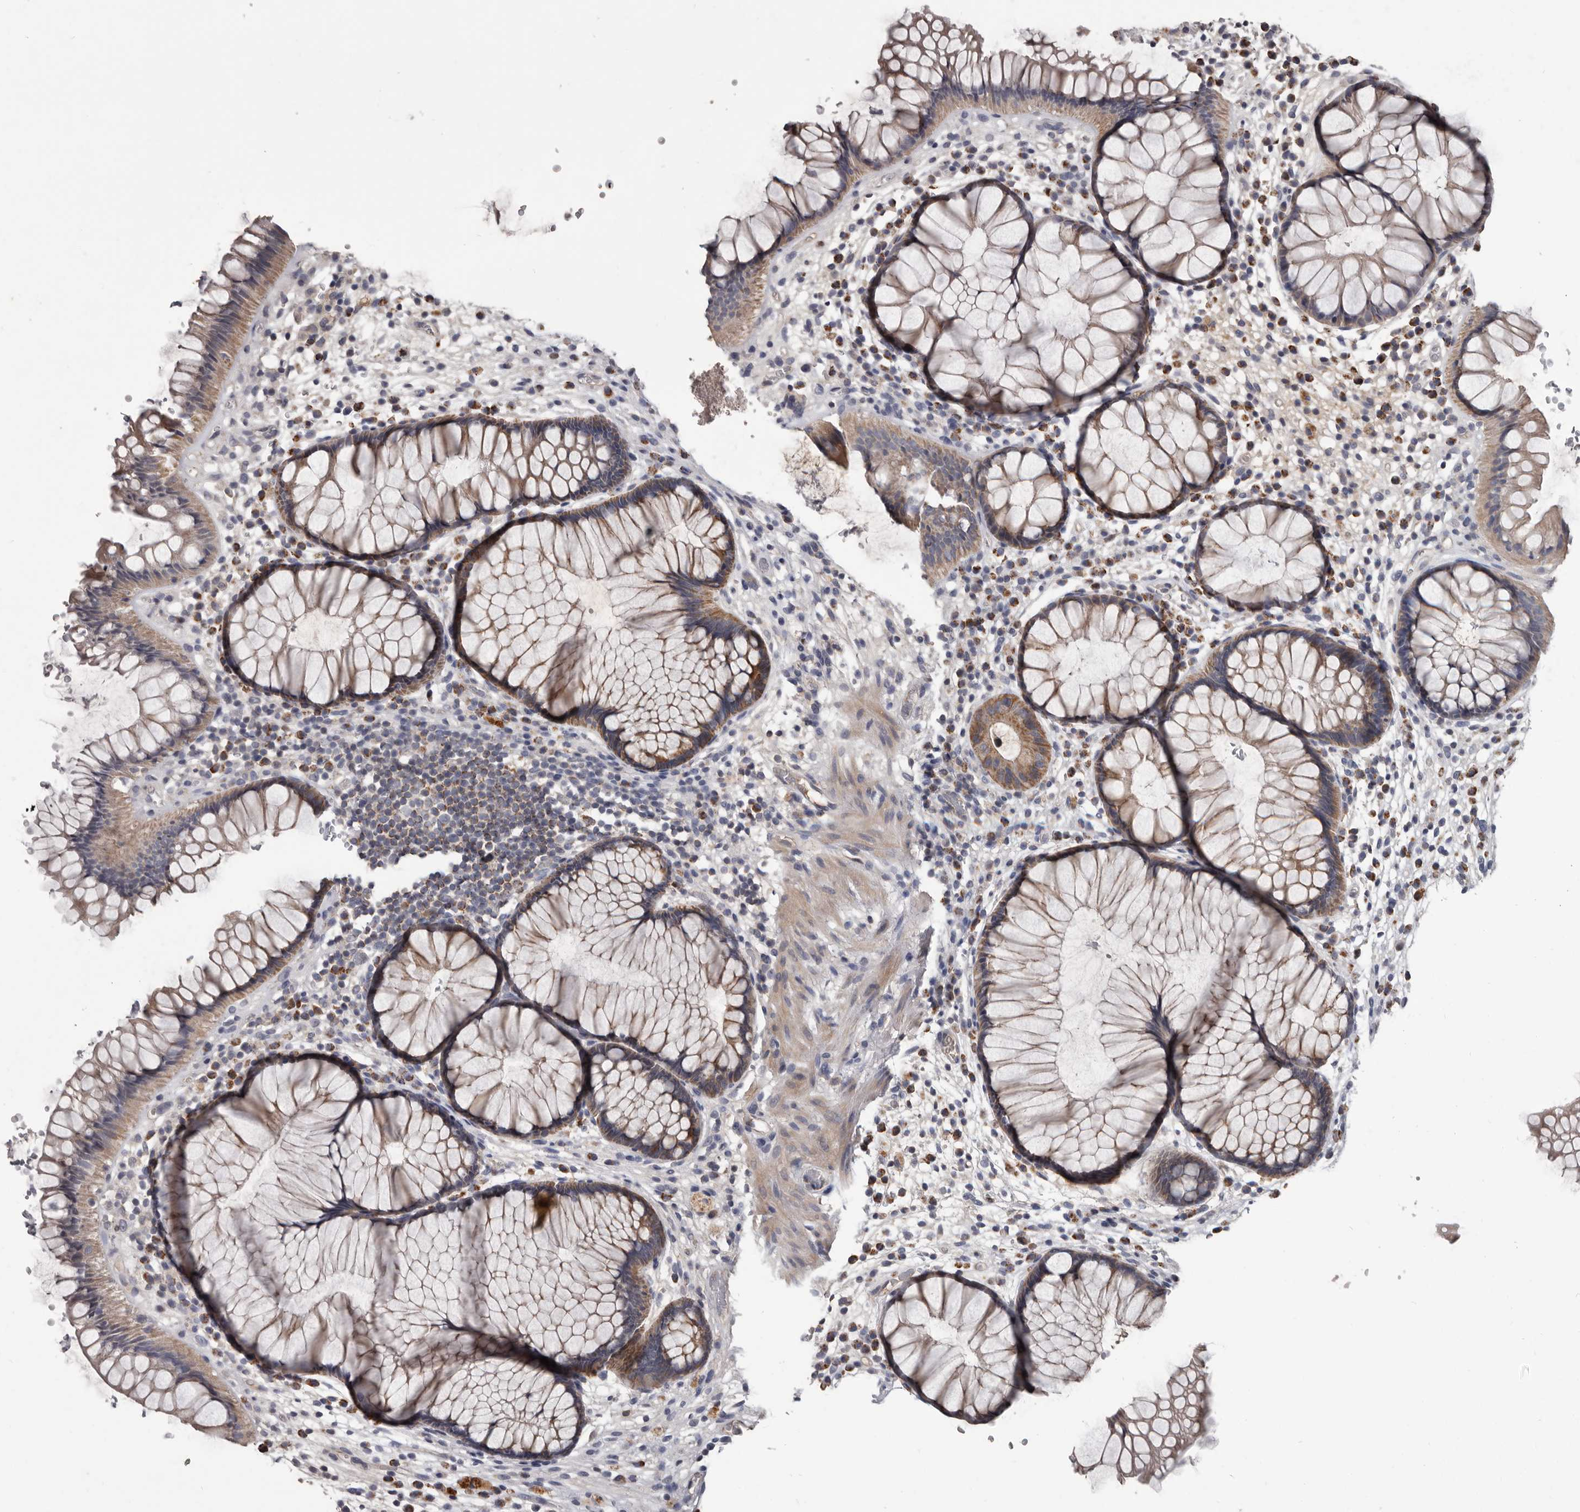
{"staining": {"intensity": "moderate", "quantity": ">75%", "location": "cytoplasmic/membranous"}, "tissue": "rectum", "cell_type": "Glandular cells", "image_type": "normal", "snomed": [{"axis": "morphology", "description": "Normal tissue, NOS"}, {"axis": "topography", "description": "Rectum"}], "caption": "DAB (3,3'-diaminobenzidine) immunohistochemical staining of normal rectum displays moderate cytoplasmic/membranous protein staining in about >75% of glandular cells.", "gene": "ALDH5A1", "patient": {"sex": "male", "age": 51}}